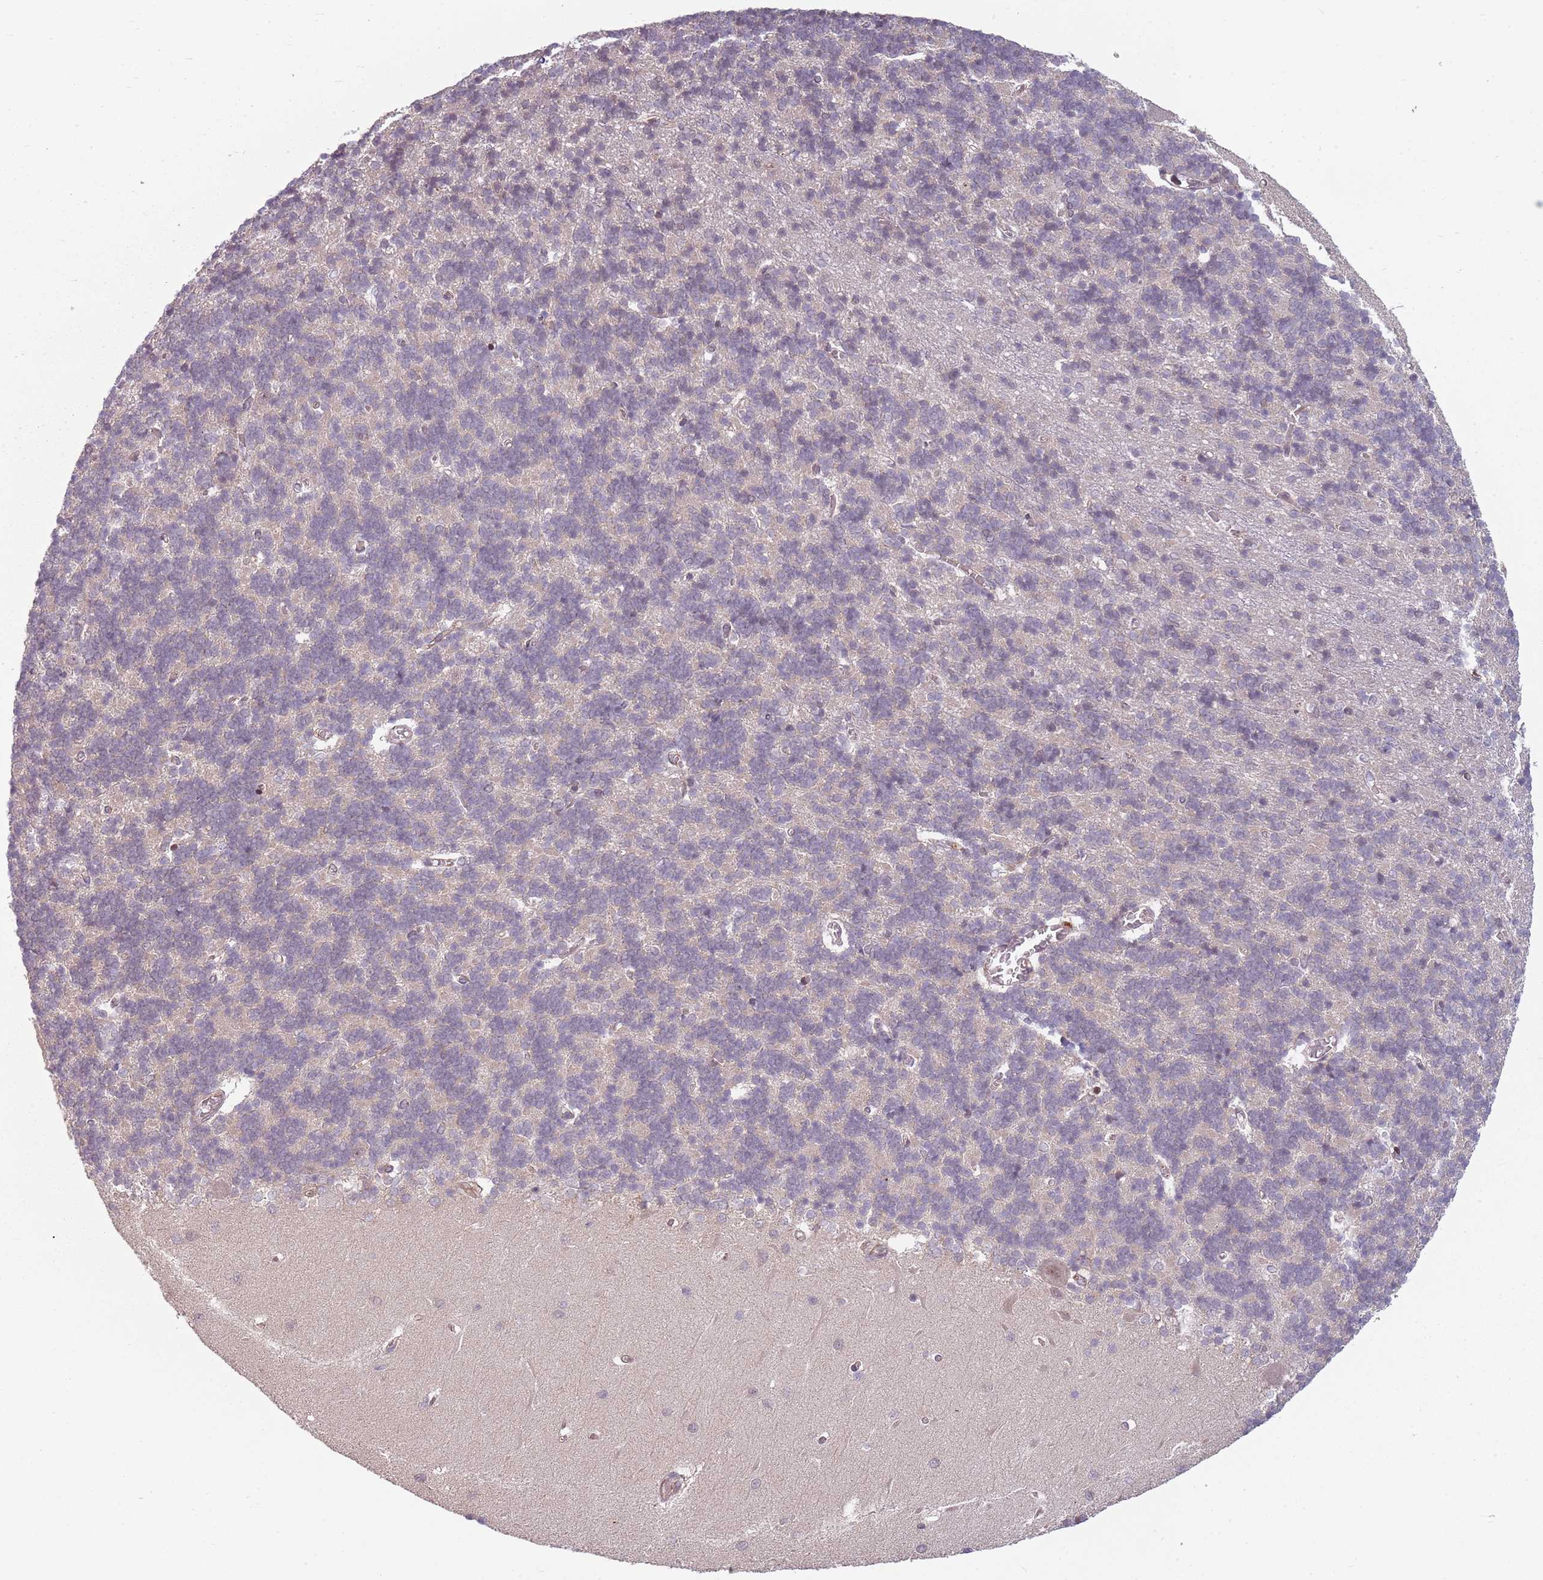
{"staining": {"intensity": "negative", "quantity": "none", "location": "none"}, "tissue": "cerebellum", "cell_type": "Cells in granular layer", "image_type": "normal", "snomed": [{"axis": "morphology", "description": "Normal tissue, NOS"}, {"axis": "topography", "description": "Cerebellum"}], "caption": "IHC of unremarkable cerebellum reveals no positivity in cells in granular layer. Nuclei are stained in blue.", "gene": "ADGRG1", "patient": {"sex": "male", "age": 37}}